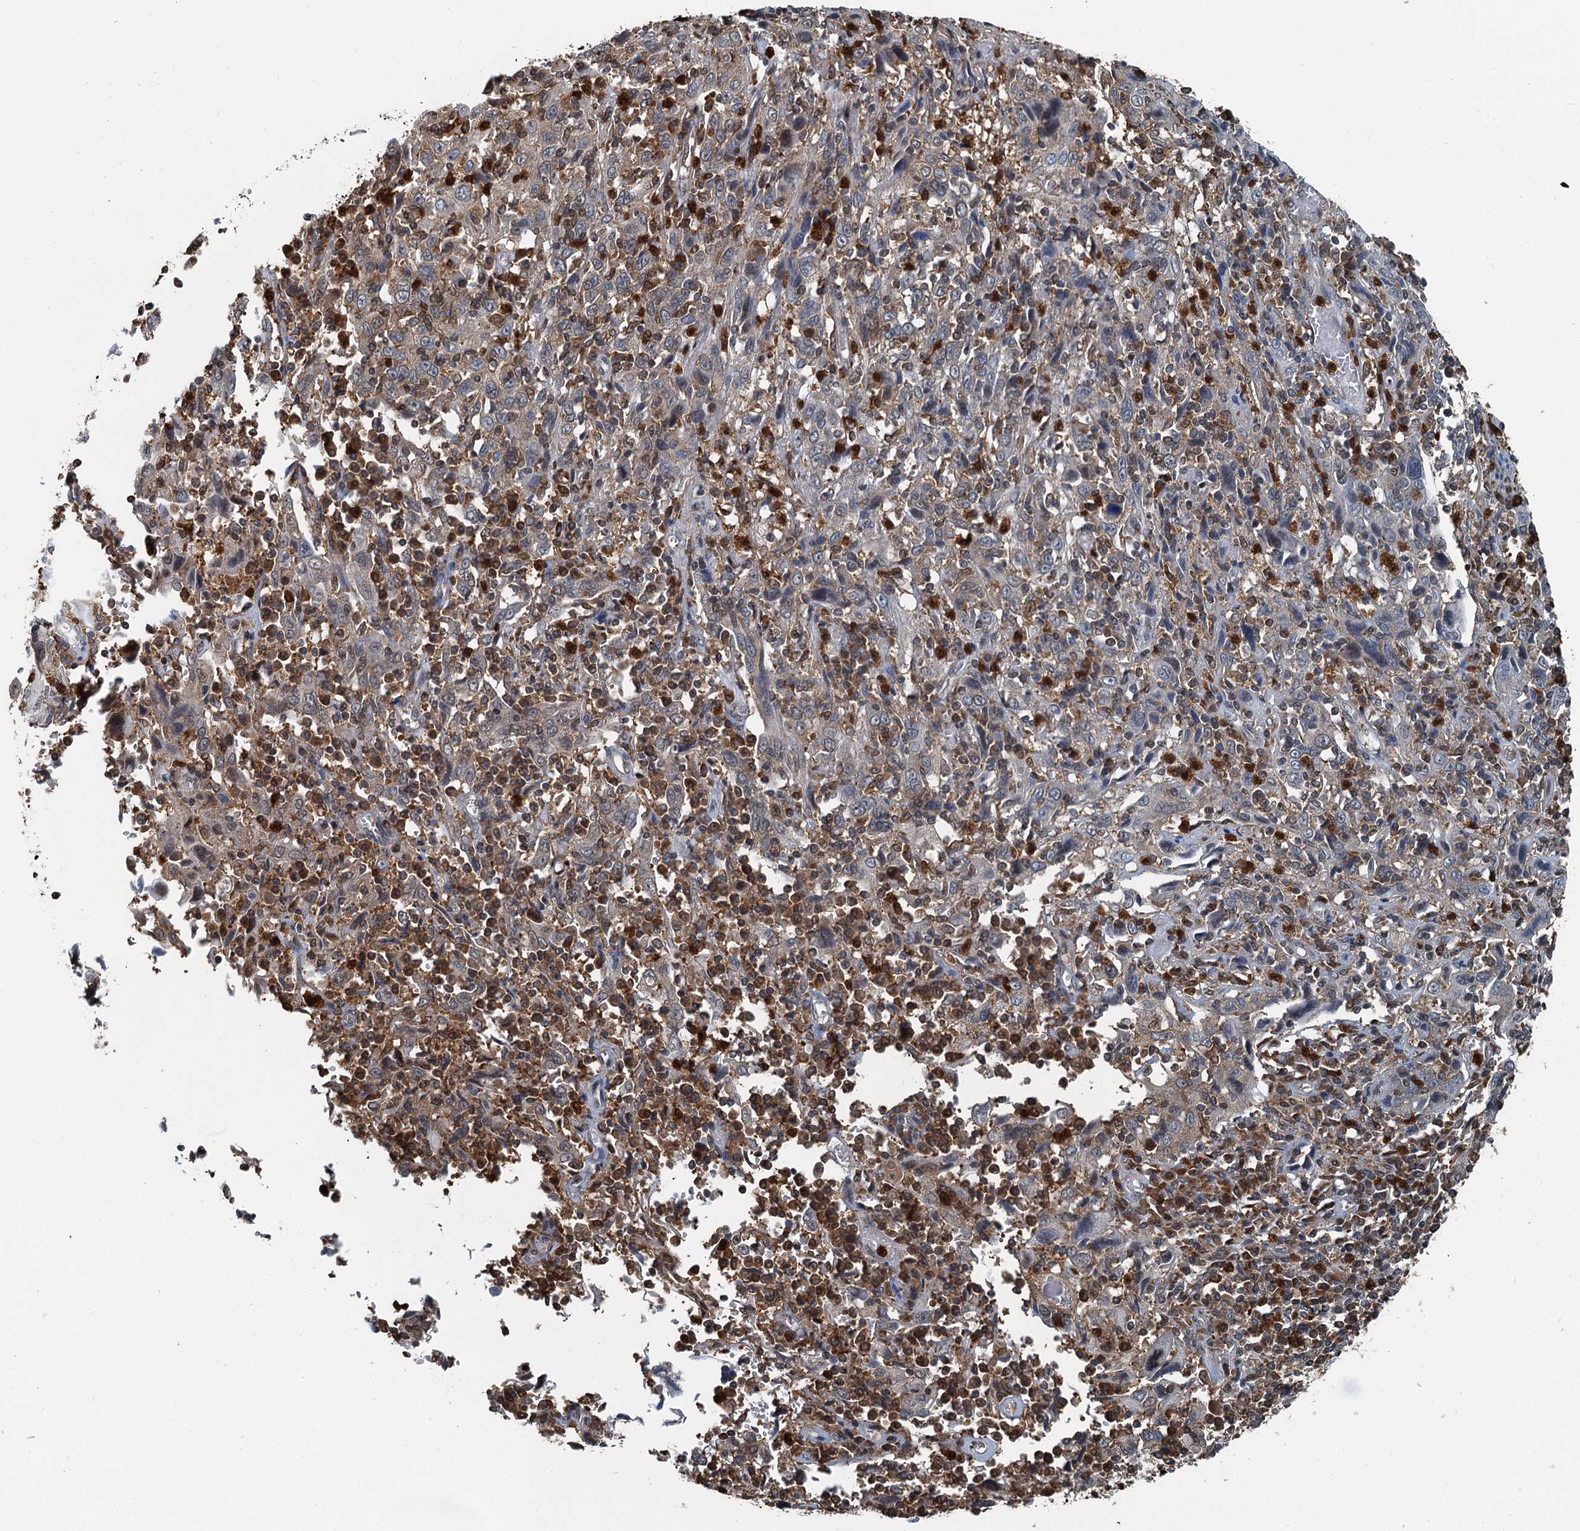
{"staining": {"intensity": "negative", "quantity": "none", "location": "none"}, "tissue": "cervical cancer", "cell_type": "Tumor cells", "image_type": "cancer", "snomed": [{"axis": "morphology", "description": "Squamous cell carcinoma, NOS"}, {"axis": "topography", "description": "Cervix"}], "caption": "Immunohistochemistry (IHC) photomicrograph of cervical cancer stained for a protein (brown), which reveals no expression in tumor cells.", "gene": "GPI", "patient": {"sex": "female", "age": 46}}